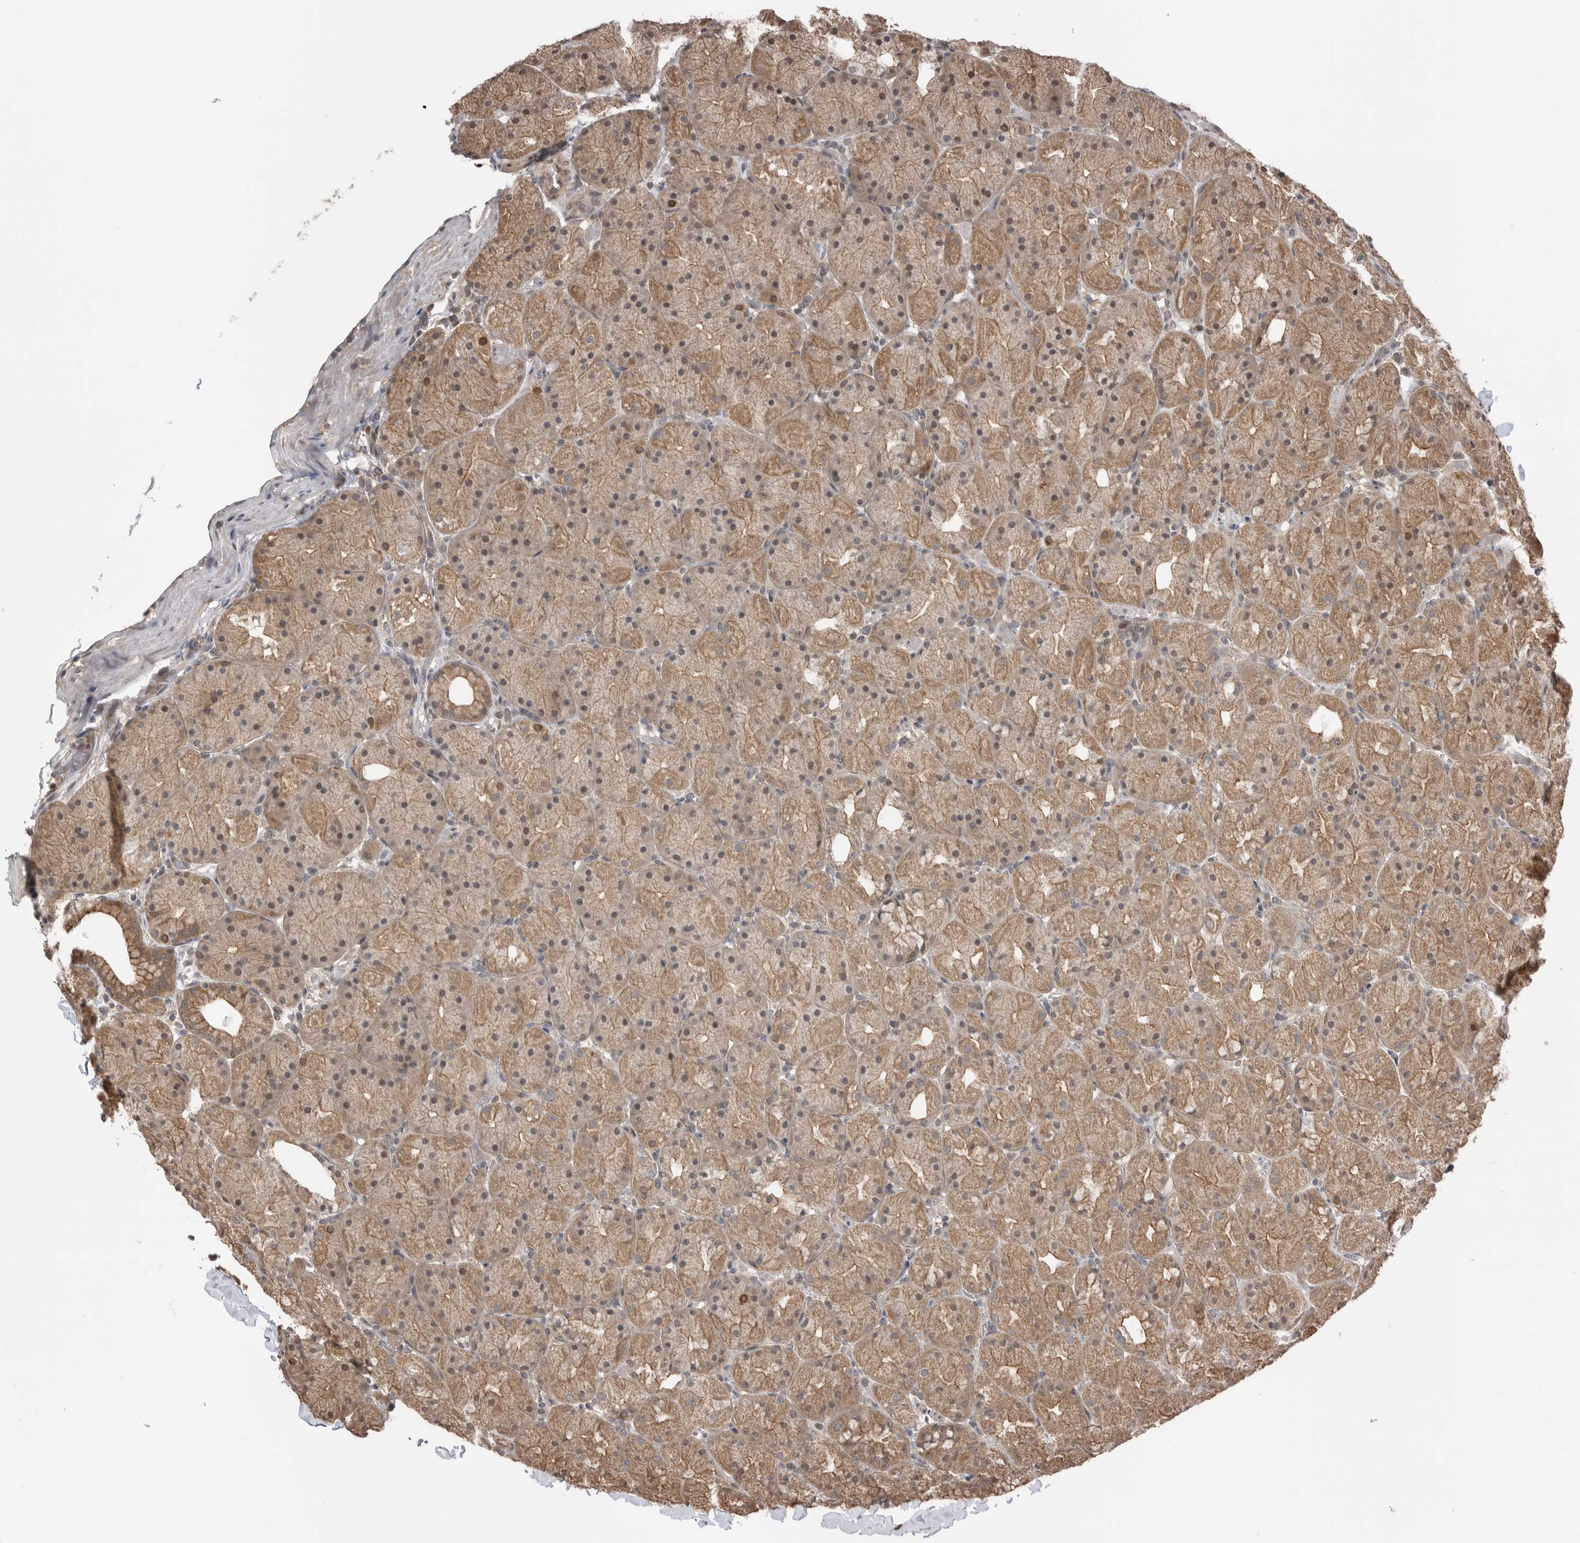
{"staining": {"intensity": "strong", "quantity": ">75%", "location": "cytoplasmic/membranous,nuclear"}, "tissue": "stomach", "cell_type": "Glandular cells", "image_type": "normal", "snomed": [{"axis": "morphology", "description": "Normal tissue, NOS"}, {"axis": "topography", "description": "Stomach, upper"}, {"axis": "topography", "description": "Stomach"}], "caption": "Approximately >75% of glandular cells in normal stomach demonstrate strong cytoplasmic/membranous,nuclear protein positivity as visualized by brown immunohistochemical staining.", "gene": "PEAK1", "patient": {"sex": "male", "age": 48}}